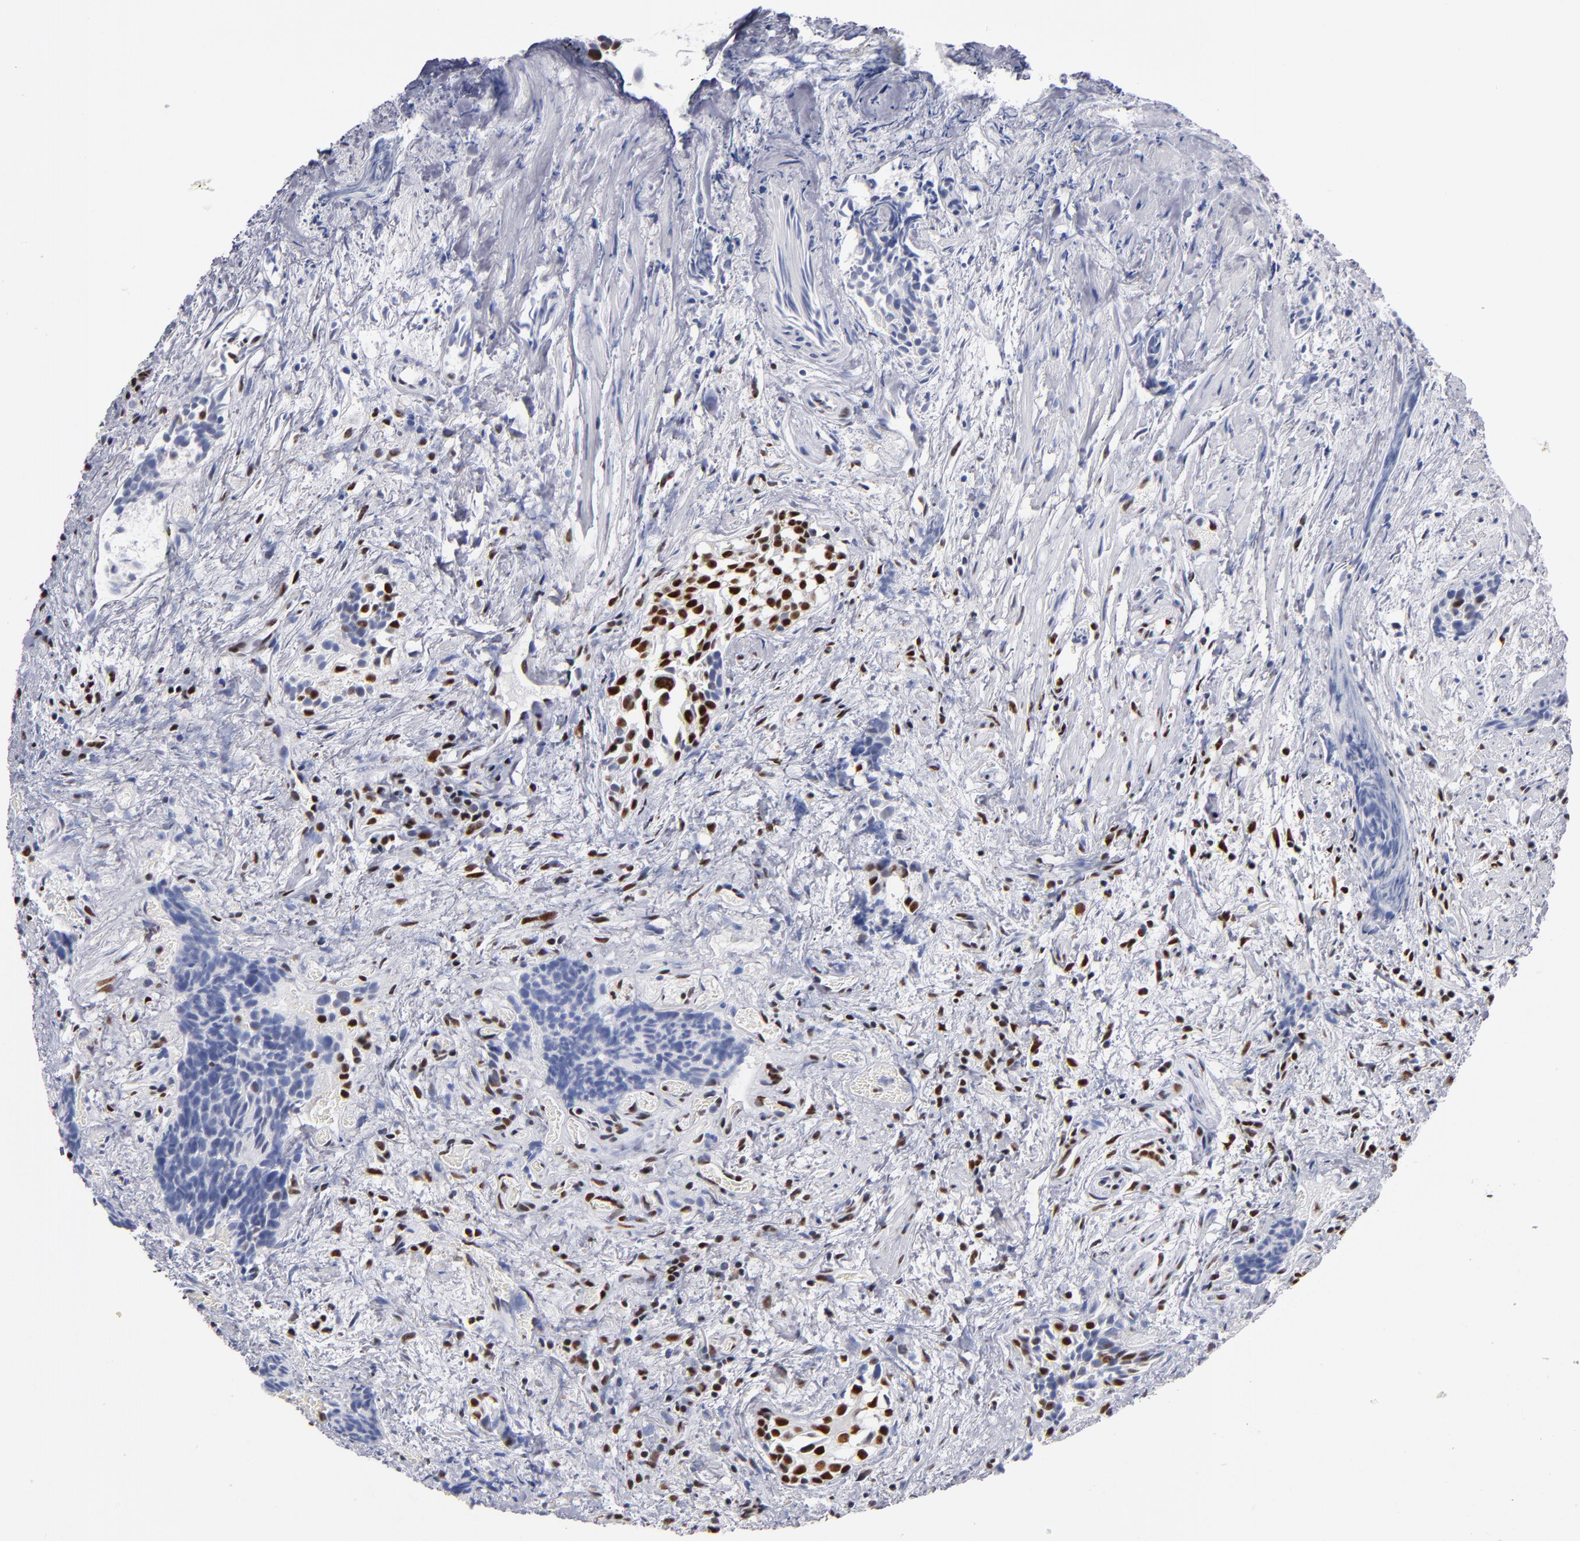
{"staining": {"intensity": "negative", "quantity": "none", "location": "none"}, "tissue": "urothelial cancer", "cell_type": "Tumor cells", "image_type": "cancer", "snomed": [{"axis": "morphology", "description": "Urothelial carcinoma, High grade"}, {"axis": "topography", "description": "Urinary bladder"}], "caption": "Urothelial carcinoma (high-grade) was stained to show a protein in brown. There is no significant positivity in tumor cells. (DAB (3,3'-diaminobenzidine) immunohistochemistry visualized using brightfield microscopy, high magnification).", "gene": "MN1", "patient": {"sex": "female", "age": 78}}